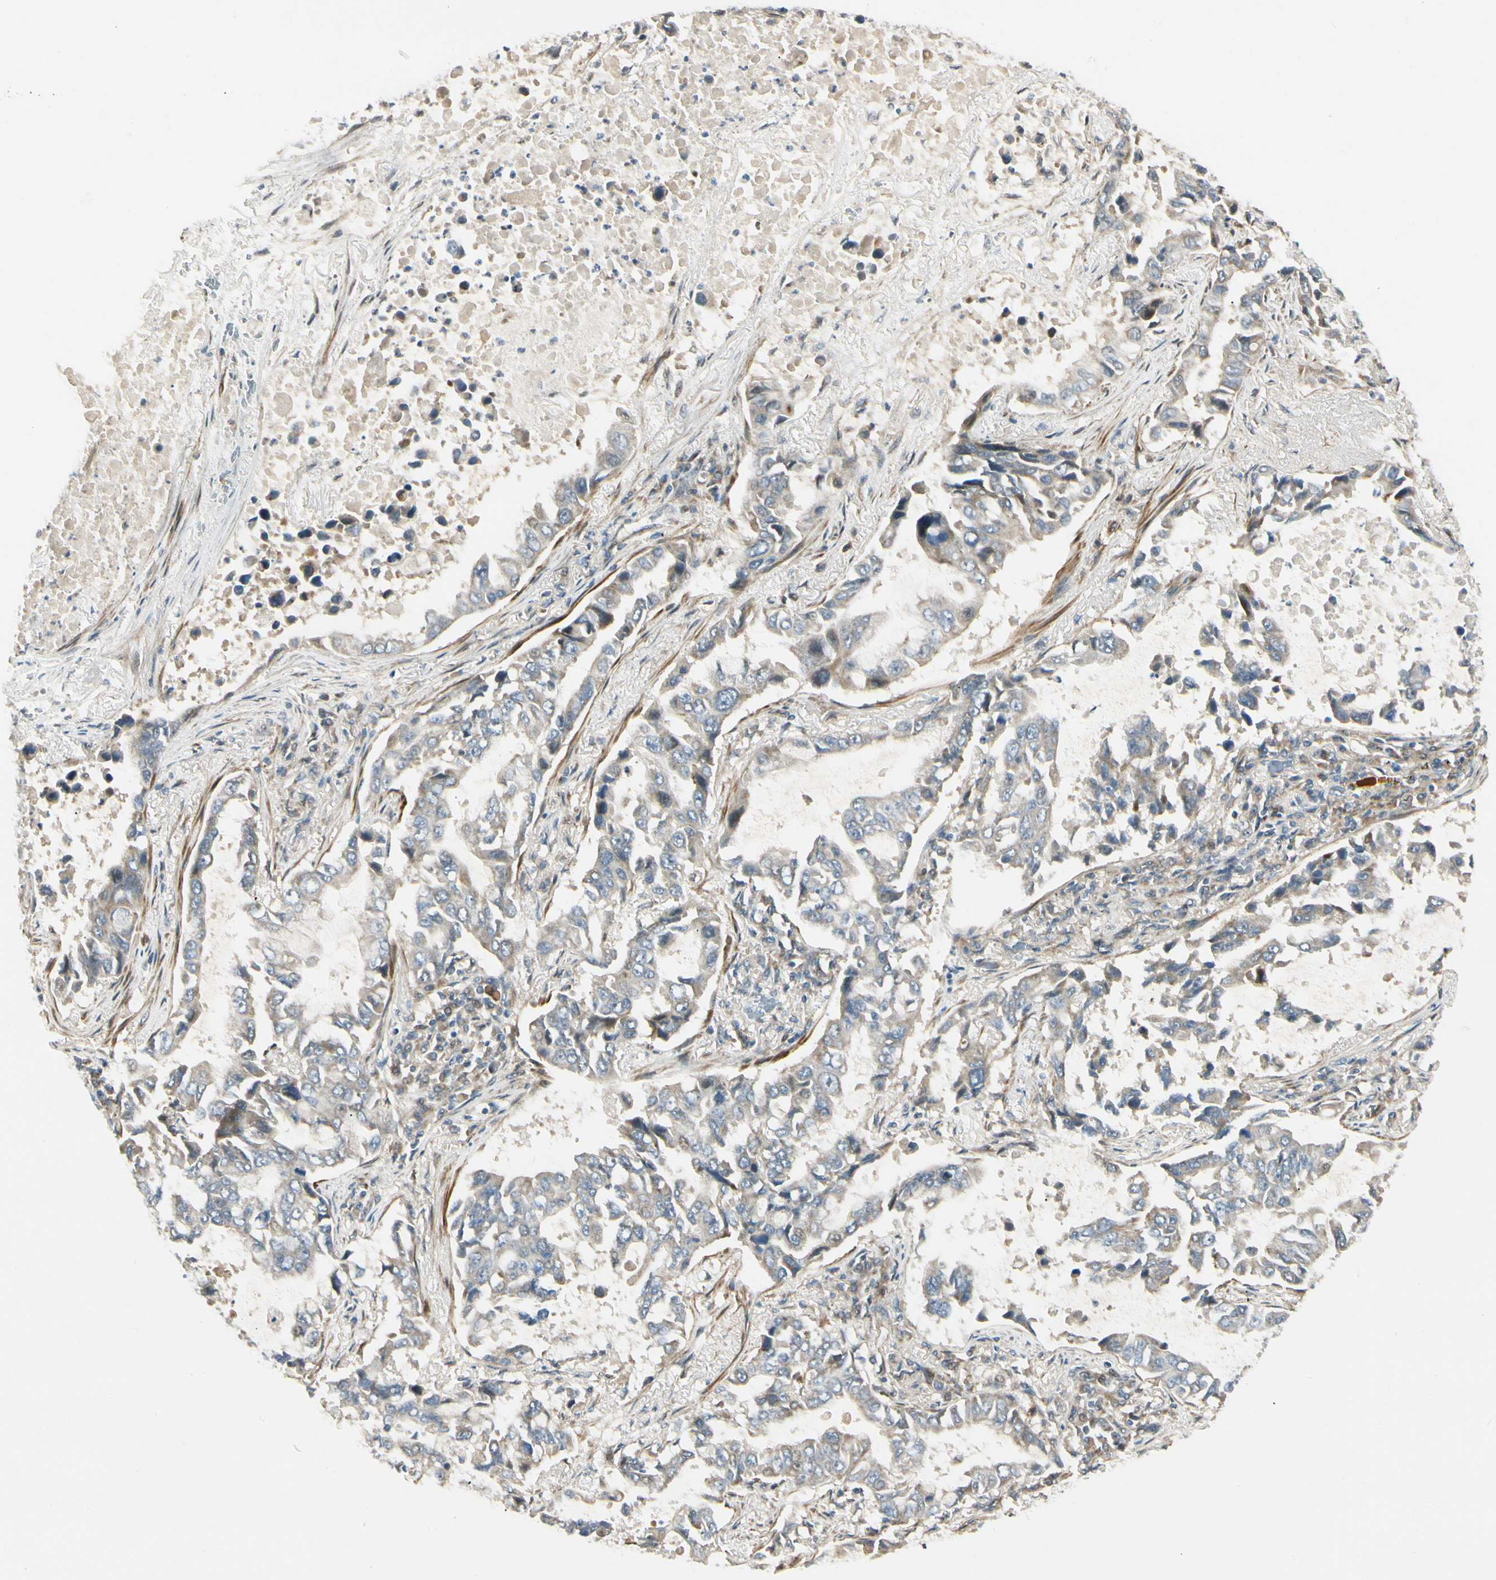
{"staining": {"intensity": "weak", "quantity": ">75%", "location": "cytoplasmic/membranous"}, "tissue": "lung cancer", "cell_type": "Tumor cells", "image_type": "cancer", "snomed": [{"axis": "morphology", "description": "Adenocarcinoma, NOS"}, {"axis": "topography", "description": "Lung"}], "caption": "A micrograph showing weak cytoplasmic/membranous positivity in about >75% of tumor cells in adenocarcinoma (lung), as visualized by brown immunohistochemical staining.", "gene": "P4HA3", "patient": {"sex": "male", "age": 64}}